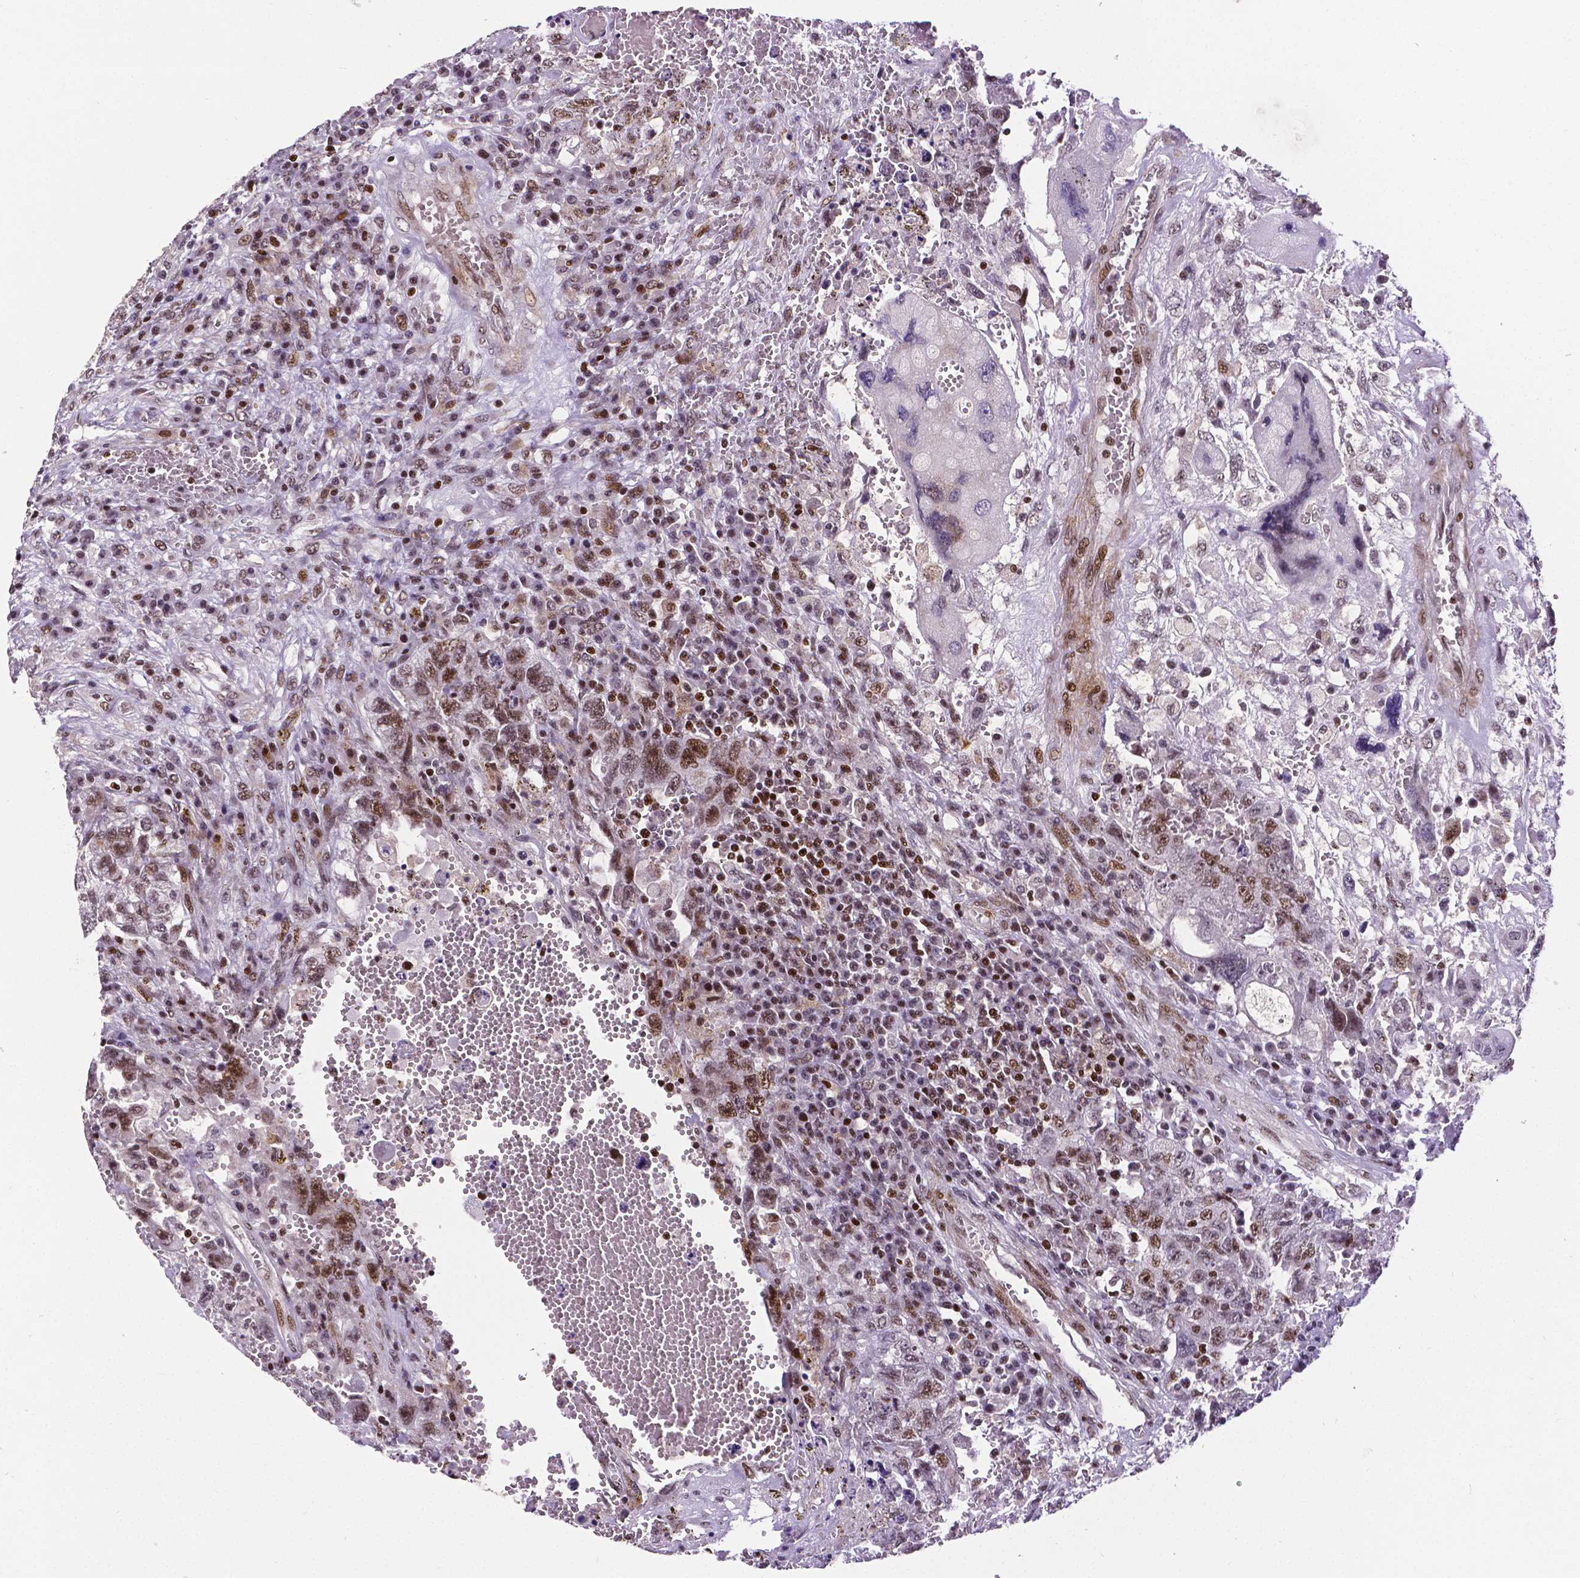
{"staining": {"intensity": "moderate", "quantity": ">75%", "location": "nuclear"}, "tissue": "testis cancer", "cell_type": "Tumor cells", "image_type": "cancer", "snomed": [{"axis": "morphology", "description": "Carcinoma, Embryonal, NOS"}, {"axis": "topography", "description": "Testis"}], "caption": "A histopathology image of embryonal carcinoma (testis) stained for a protein reveals moderate nuclear brown staining in tumor cells.", "gene": "CTCF", "patient": {"sex": "male", "age": 26}}